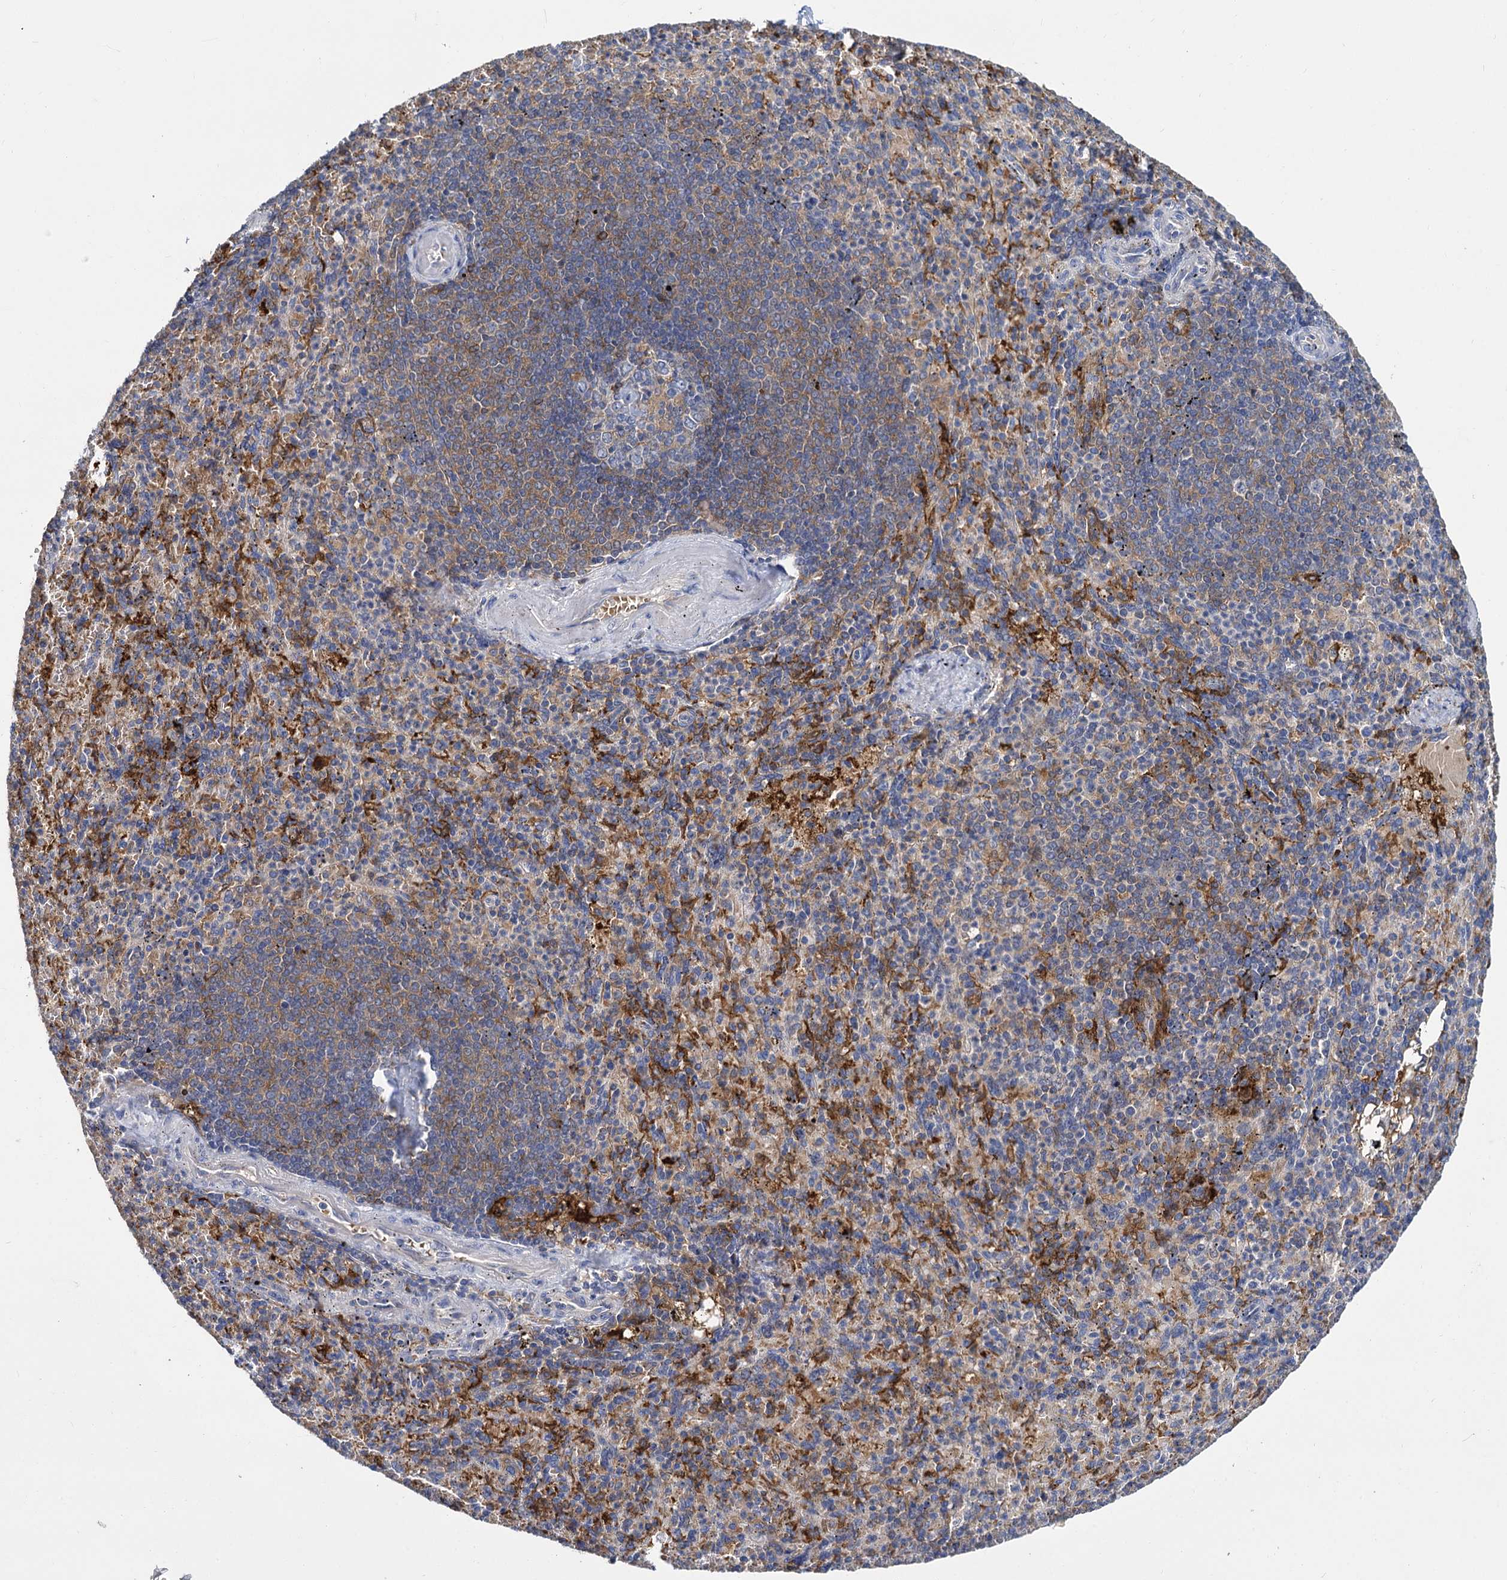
{"staining": {"intensity": "moderate", "quantity": "<25%", "location": "cytoplasmic/membranous"}, "tissue": "spleen", "cell_type": "Cells in red pulp", "image_type": "normal", "snomed": [{"axis": "morphology", "description": "Normal tissue, NOS"}, {"axis": "topography", "description": "Spleen"}], "caption": "Immunohistochemical staining of normal spleen shows low levels of moderate cytoplasmic/membranous staining in approximately <25% of cells in red pulp.", "gene": "GCLC", "patient": {"sex": "female", "age": 74}}